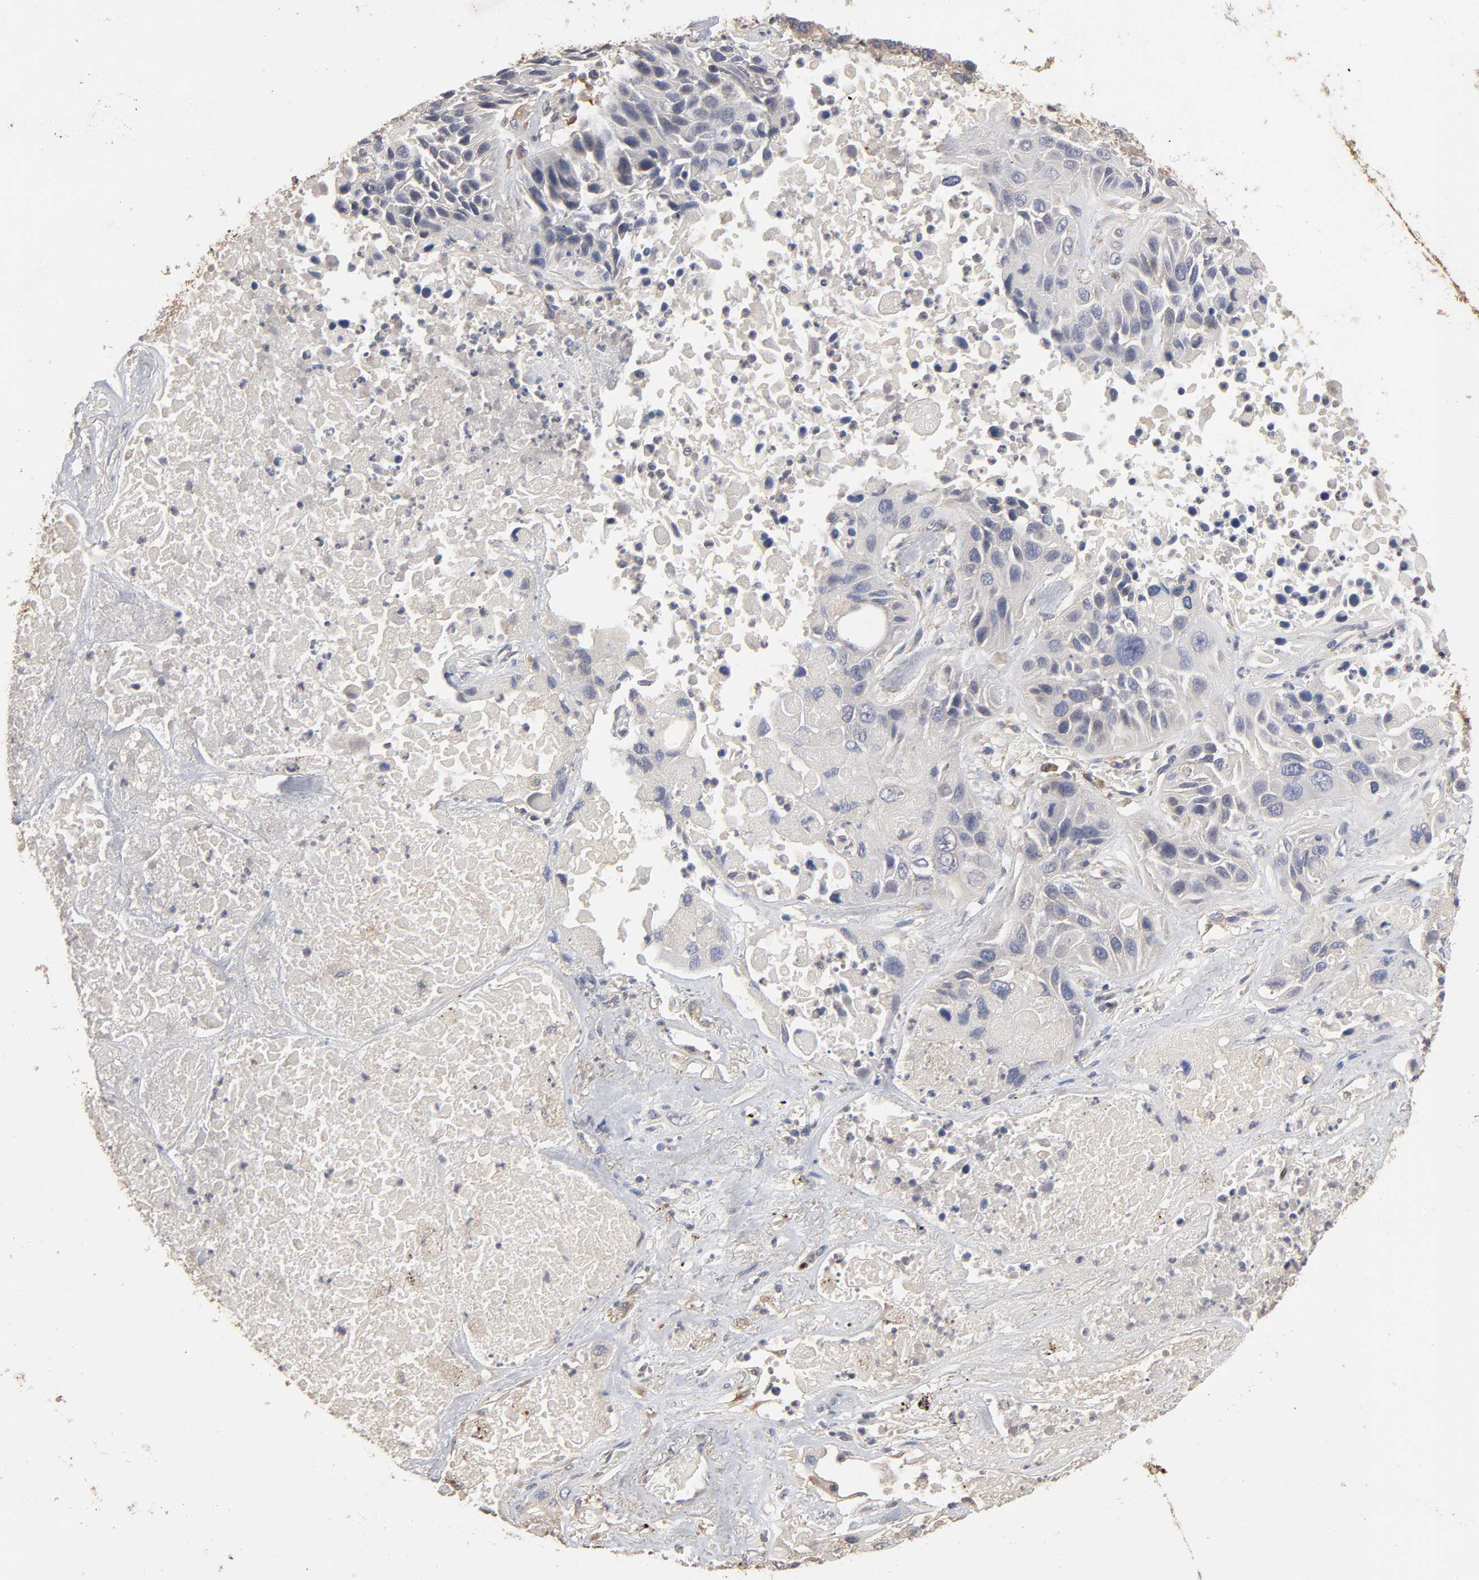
{"staining": {"intensity": "negative", "quantity": "none", "location": "none"}, "tissue": "lung cancer", "cell_type": "Tumor cells", "image_type": "cancer", "snomed": [{"axis": "morphology", "description": "Squamous cell carcinoma, NOS"}, {"axis": "topography", "description": "Lung"}], "caption": "DAB immunohistochemical staining of lung cancer displays no significant positivity in tumor cells.", "gene": "EIF4G2", "patient": {"sex": "female", "age": 76}}